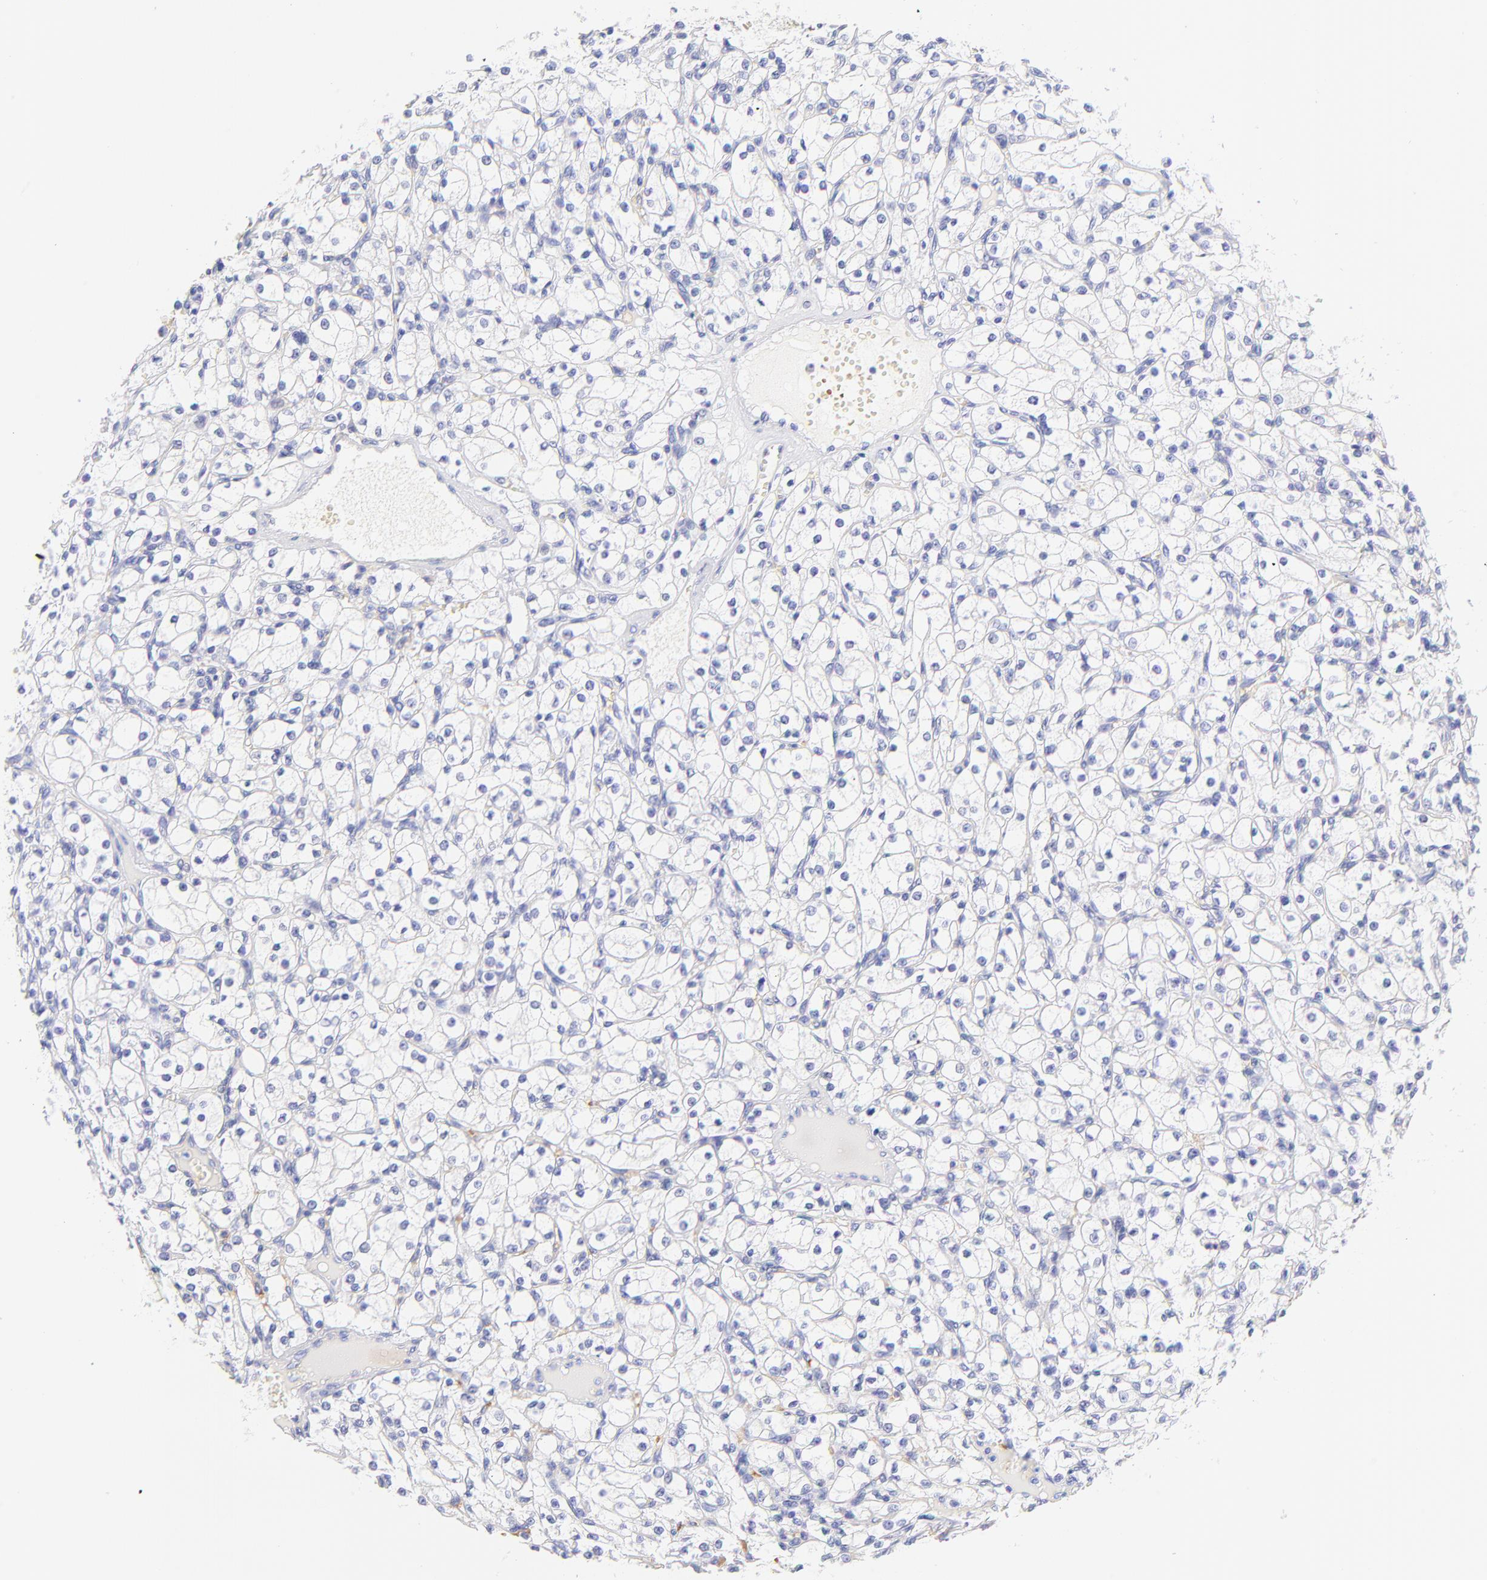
{"staining": {"intensity": "negative", "quantity": "none", "location": "none"}, "tissue": "renal cancer", "cell_type": "Tumor cells", "image_type": "cancer", "snomed": [{"axis": "morphology", "description": "Adenocarcinoma, NOS"}, {"axis": "topography", "description": "Kidney"}], "caption": "Human adenocarcinoma (renal) stained for a protein using immunohistochemistry (IHC) exhibits no expression in tumor cells.", "gene": "FRMPD3", "patient": {"sex": "male", "age": 61}}